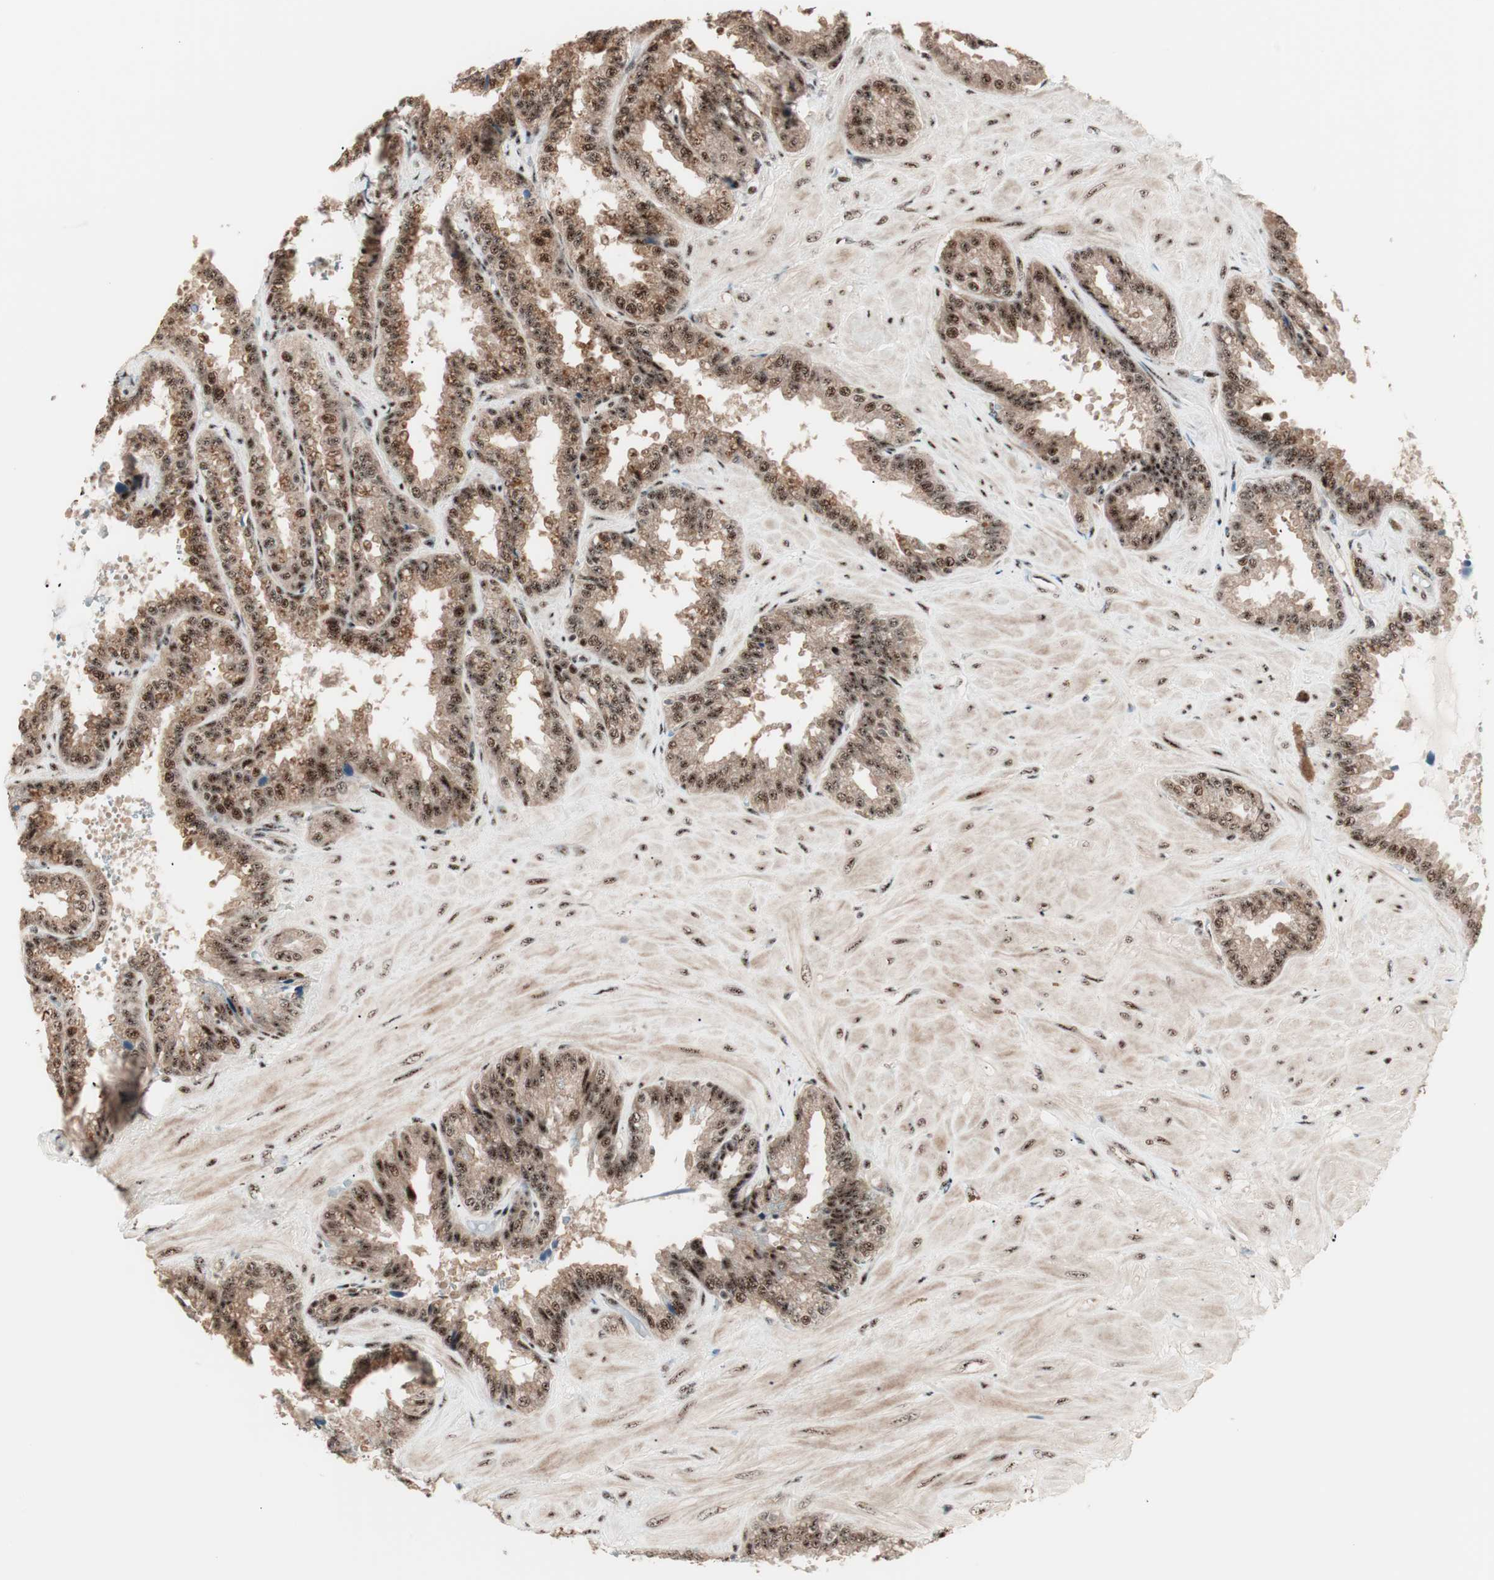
{"staining": {"intensity": "strong", "quantity": ">75%", "location": "nuclear"}, "tissue": "seminal vesicle", "cell_type": "Glandular cells", "image_type": "normal", "snomed": [{"axis": "morphology", "description": "Normal tissue, NOS"}, {"axis": "topography", "description": "Seminal veicle"}], "caption": "Immunohistochemical staining of benign seminal vesicle demonstrates high levels of strong nuclear staining in about >75% of glandular cells. The staining was performed using DAB, with brown indicating positive protein expression. Nuclei are stained blue with hematoxylin.", "gene": "NR5A2", "patient": {"sex": "male", "age": 46}}